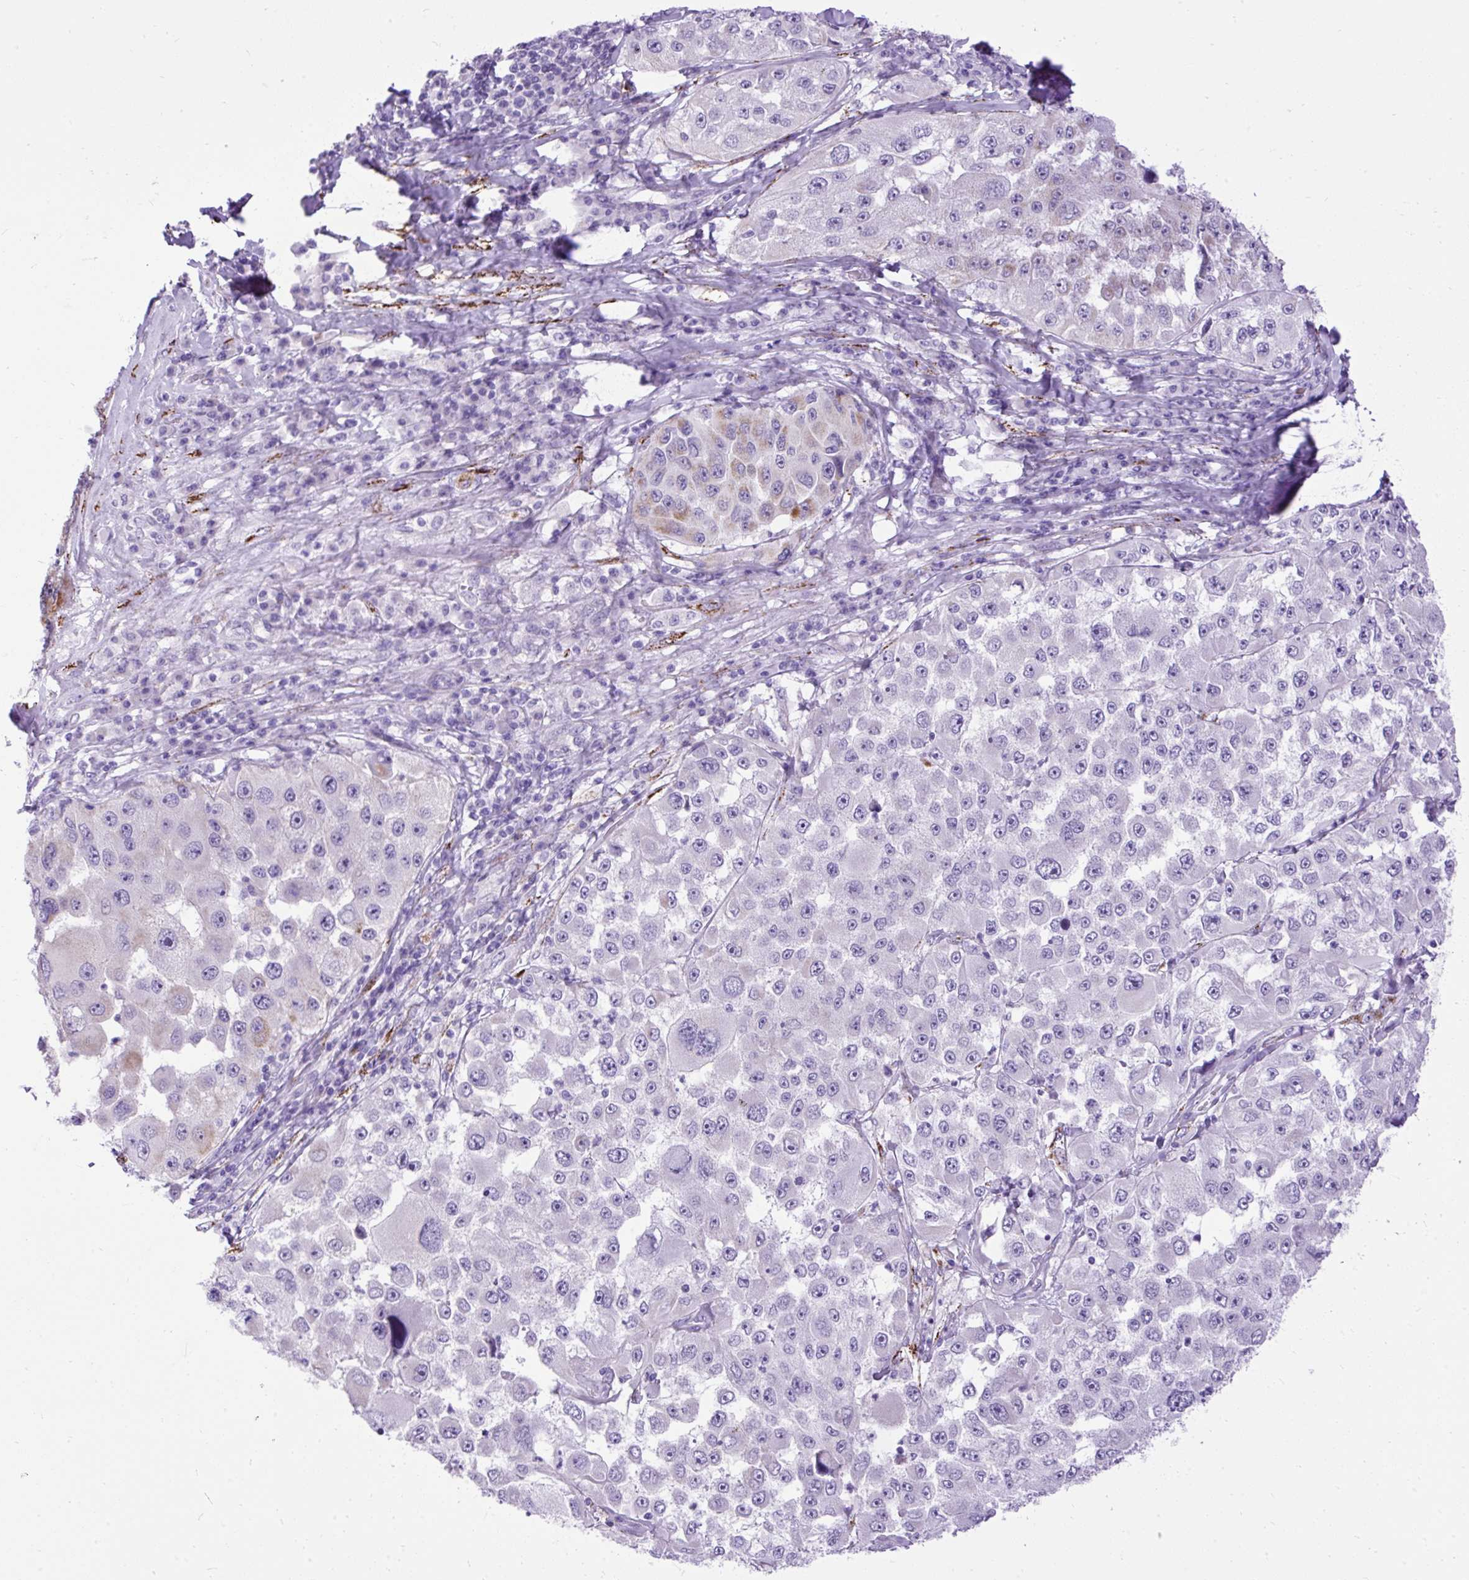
{"staining": {"intensity": "weak", "quantity": "<25%", "location": "cytoplasmic/membranous"}, "tissue": "melanoma", "cell_type": "Tumor cells", "image_type": "cancer", "snomed": [{"axis": "morphology", "description": "Malignant melanoma, Metastatic site"}, {"axis": "topography", "description": "Lymph node"}], "caption": "This is a image of immunohistochemistry staining of melanoma, which shows no expression in tumor cells. (DAB (3,3'-diaminobenzidine) IHC, high magnification).", "gene": "ZNF256", "patient": {"sex": "male", "age": 62}}